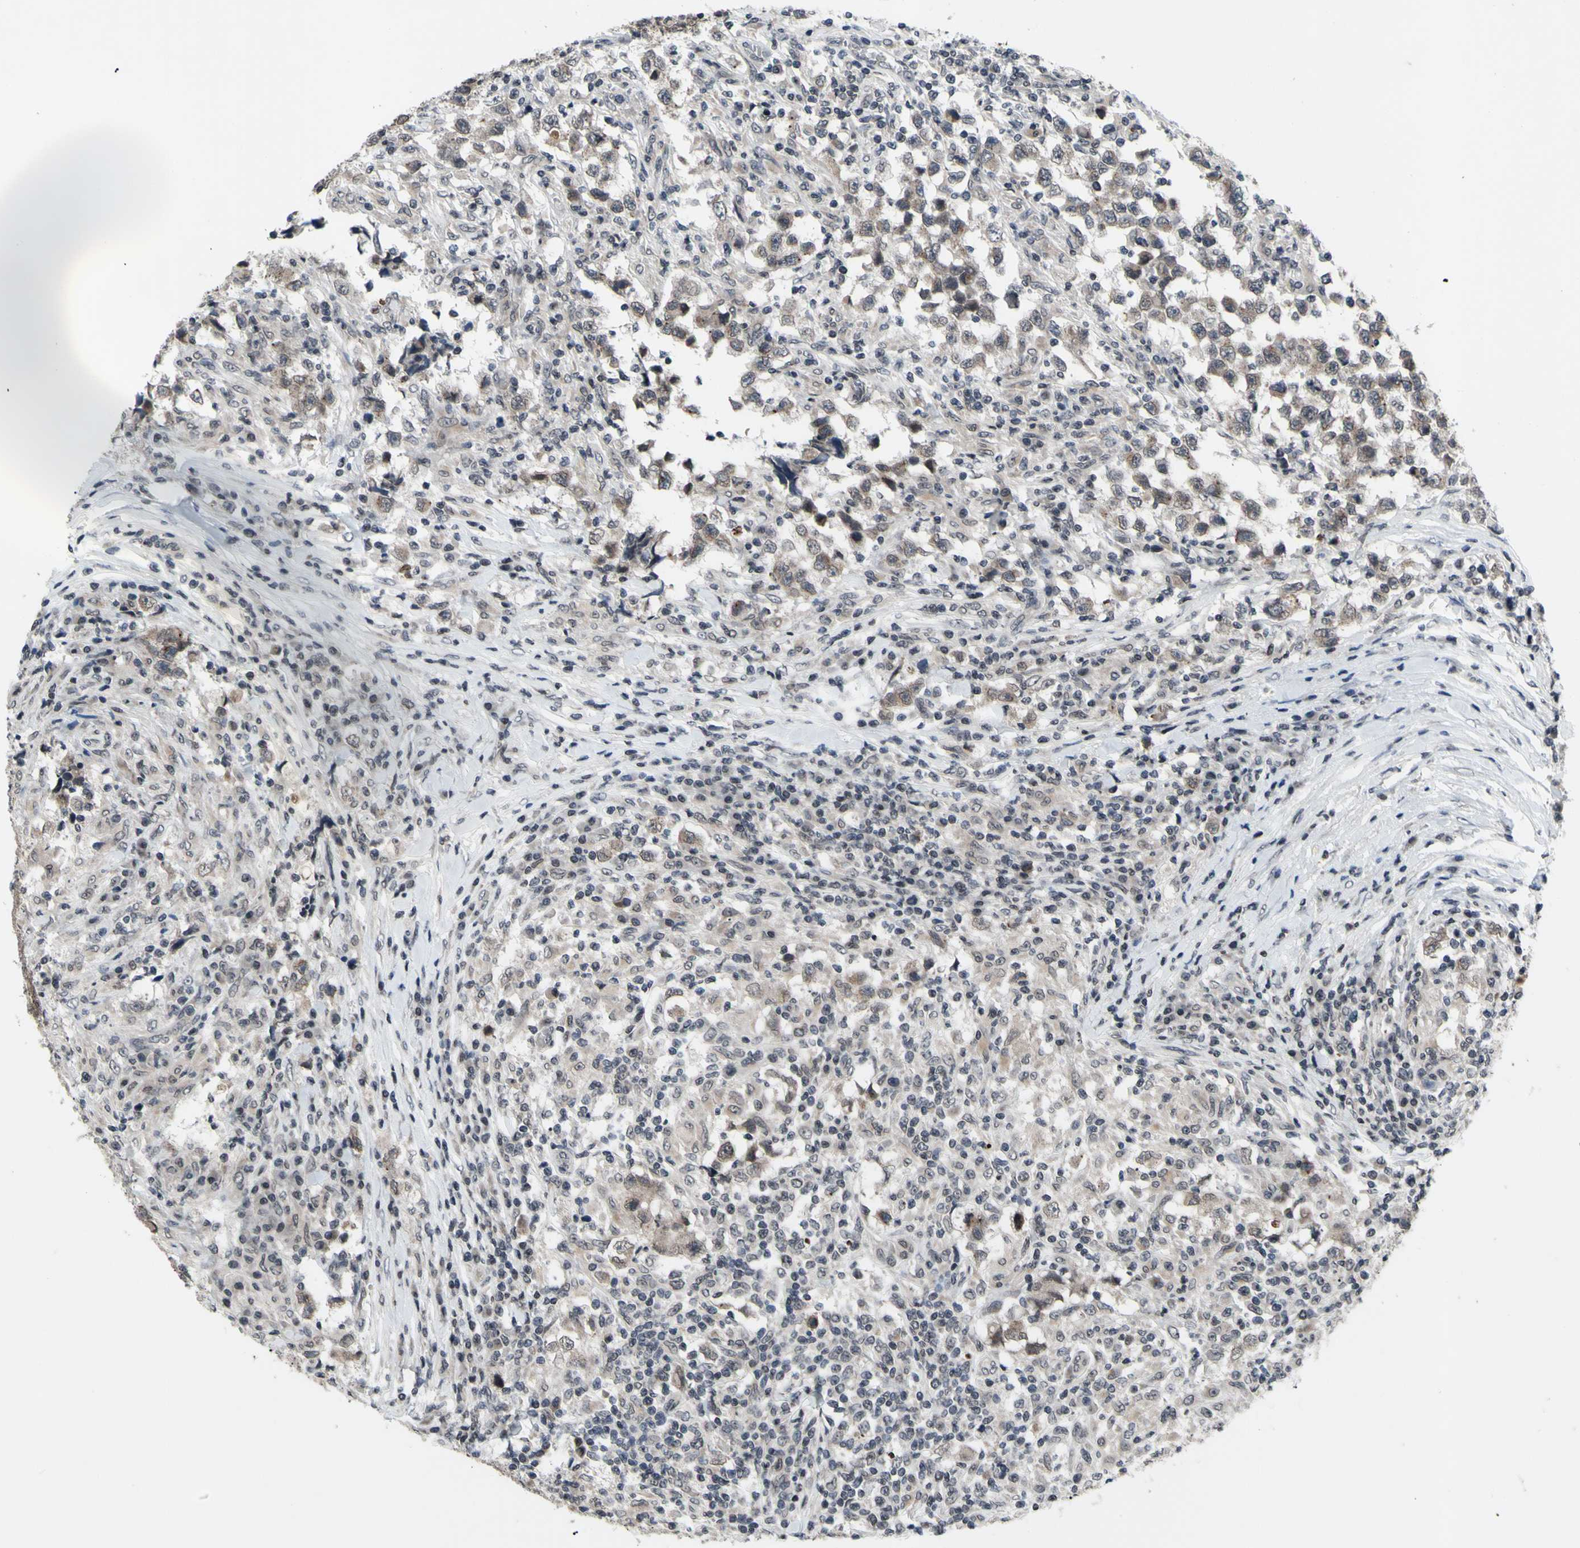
{"staining": {"intensity": "weak", "quantity": "25%-75%", "location": "cytoplasmic/membranous,nuclear"}, "tissue": "testis cancer", "cell_type": "Tumor cells", "image_type": "cancer", "snomed": [{"axis": "morphology", "description": "Carcinoma, Embryonal, NOS"}, {"axis": "topography", "description": "Testis"}], "caption": "Testis embryonal carcinoma stained for a protein (brown) displays weak cytoplasmic/membranous and nuclear positive expression in approximately 25%-75% of tumor cells.", "gene": "XPO1", "patient": {"sex": "male", "age": 21}}